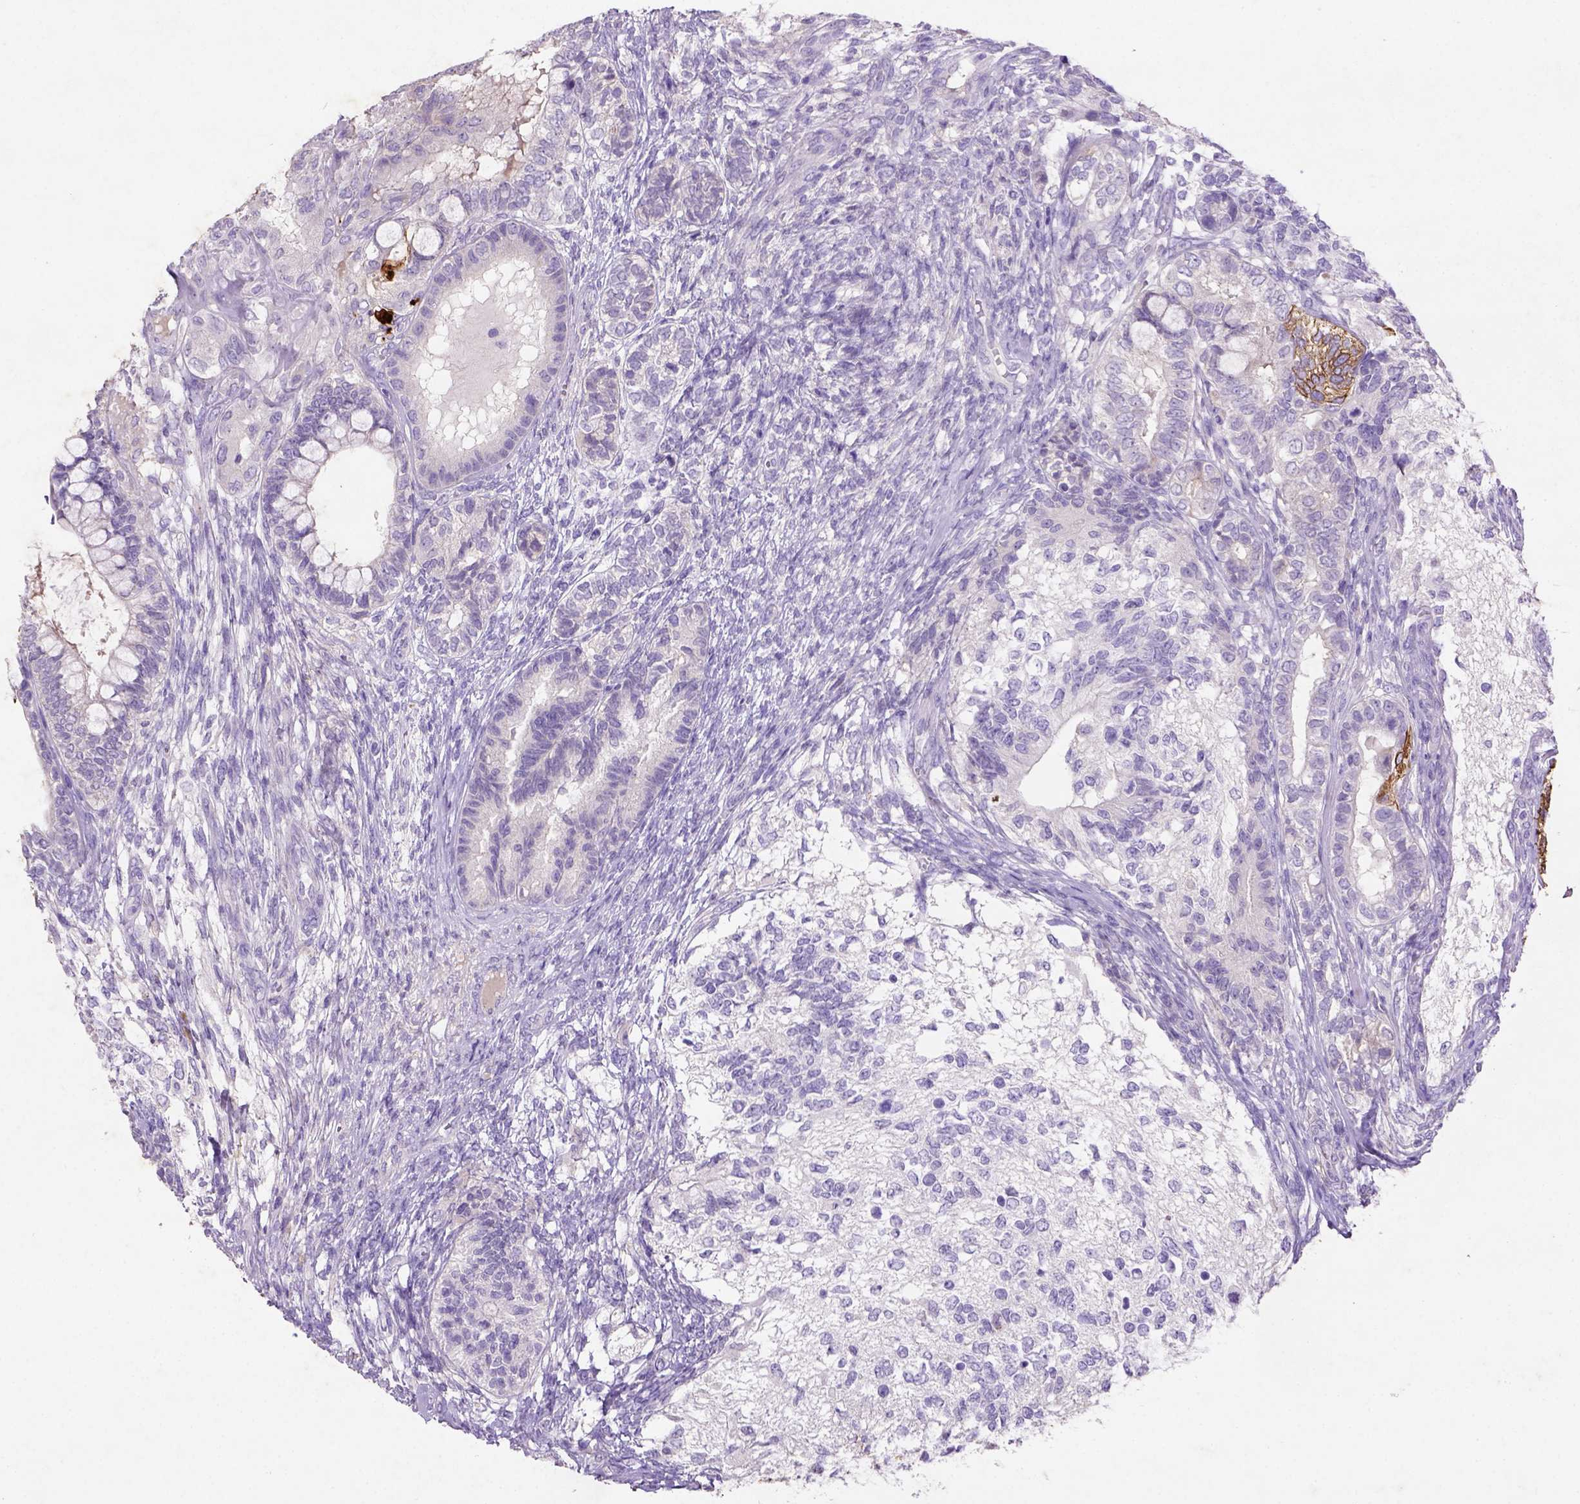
{"staining": {"intensity": "moderate", "quantity": "25%-75%", "location": "cytoplasmic/membranous"}, "tissue": "testis cancer", "cell_type": "Tumor cells", "image_type": "cancer", "snomed": [{"axis": "morphology", "description": "Seminoma, NOS"}, {"axis": "morphology", "description": "Carcinoma, Embryonal, NOS"}, {"axis": "topography", "description": "Testis"}], "caption": "A micrograph of human testis cancer stained for a protein displays moderate cytoplasmic/membranous brown staining in tumor cells.", "gene": "NUDT2", "patient": {"sex": "male", "age": 41}}